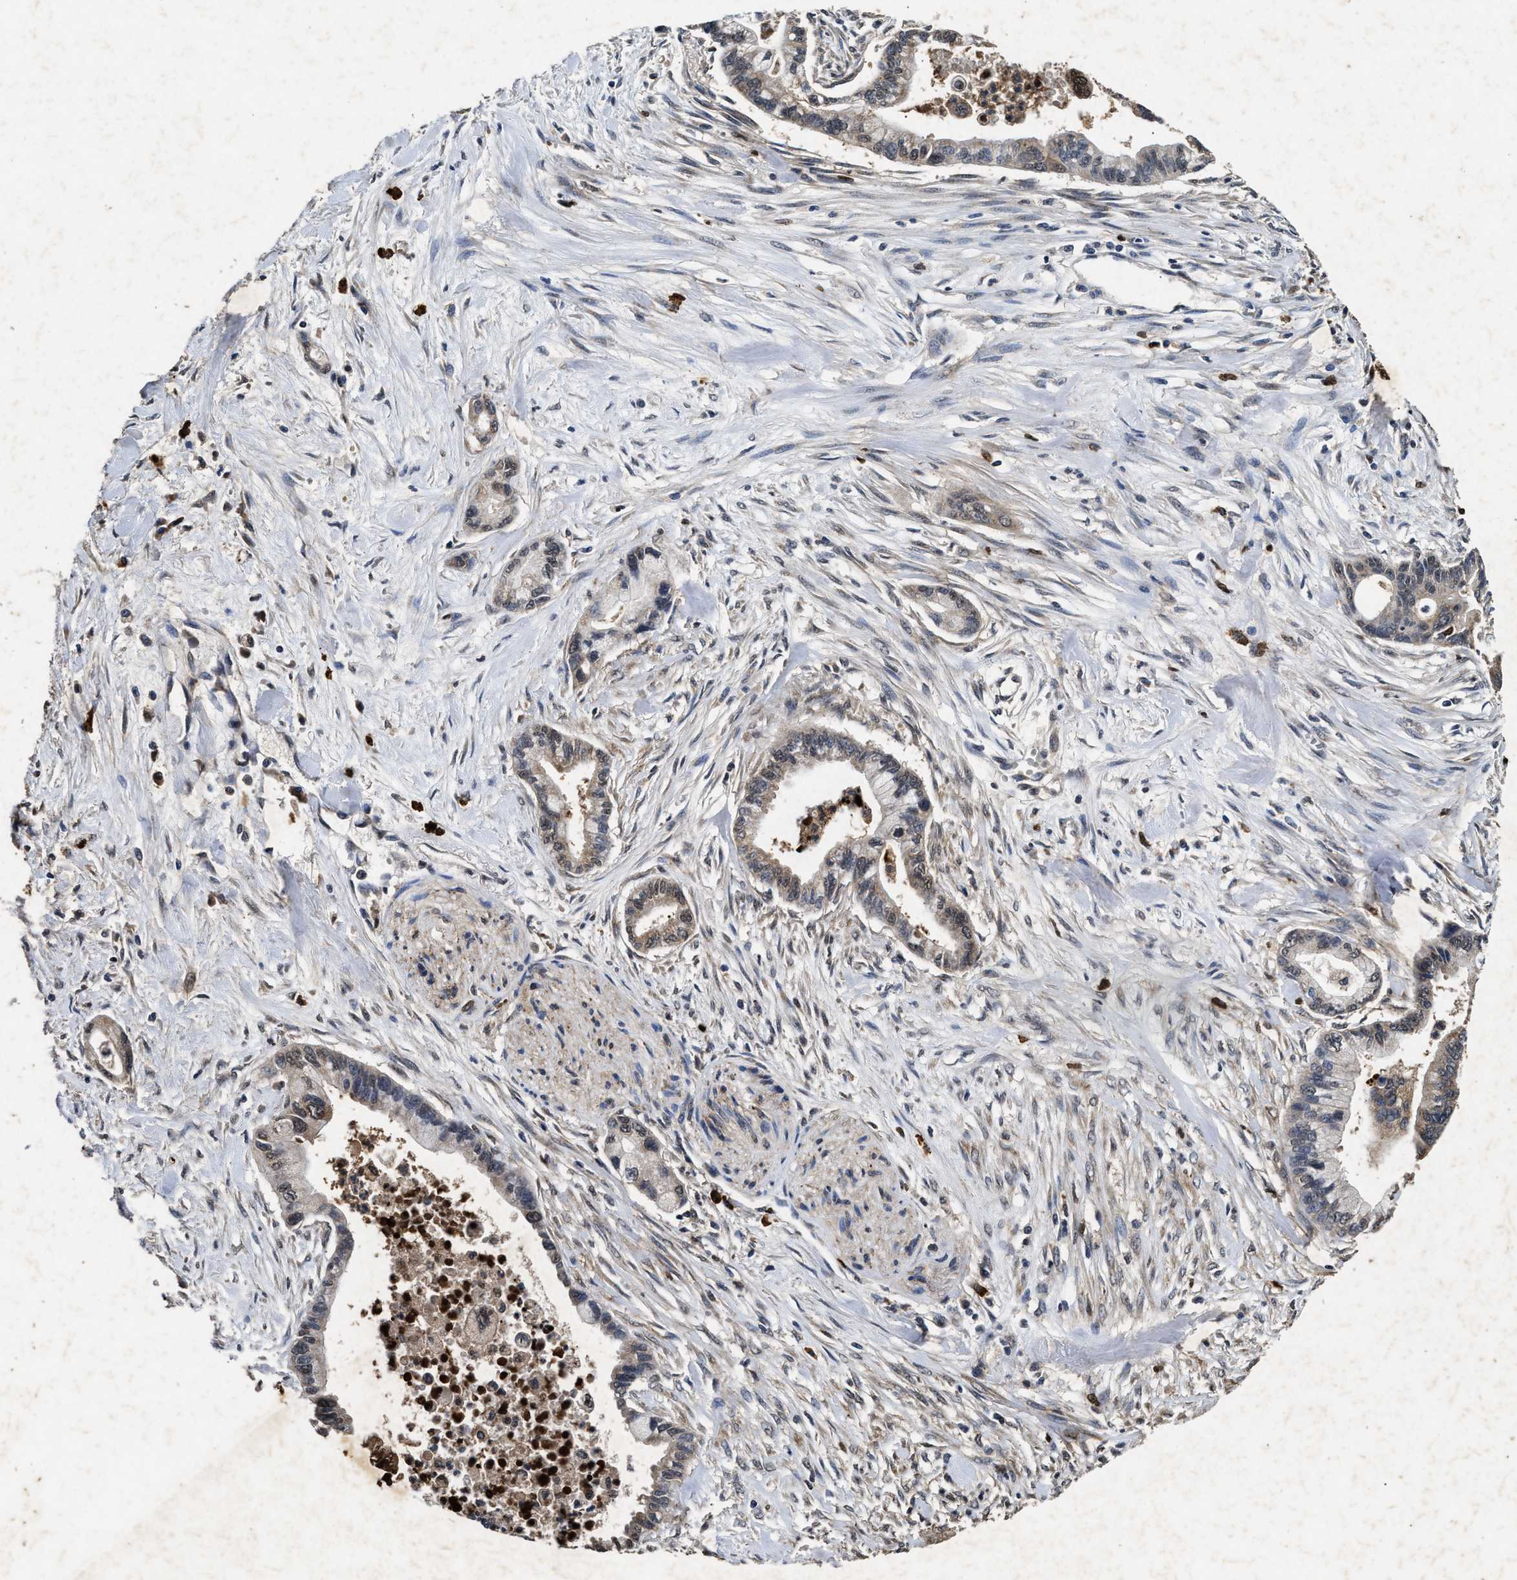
{"staining": {"intensity": "moderate", "quantity": "<25%", "location": "cytoplasmic/membranous,nuclear"}, "tissue": "pancreatic cancer", "cell_type": "Tumor cells", "image_type": "cancer", "snomed": [{"axis": "morphology", "description": "Adenocarcinoma, NOS"}, {"axis": "topography", "description": "Pancreas"}], "caption": "Human adenocarcinoma (pancreatic) stained with a brown dye shows moderate cytoplasmic/membranous and nuclear positive staining in approximately <25% of tumor cells.", "gene": "PDAP1", "patient": {"sex": "male", "age": 70}}